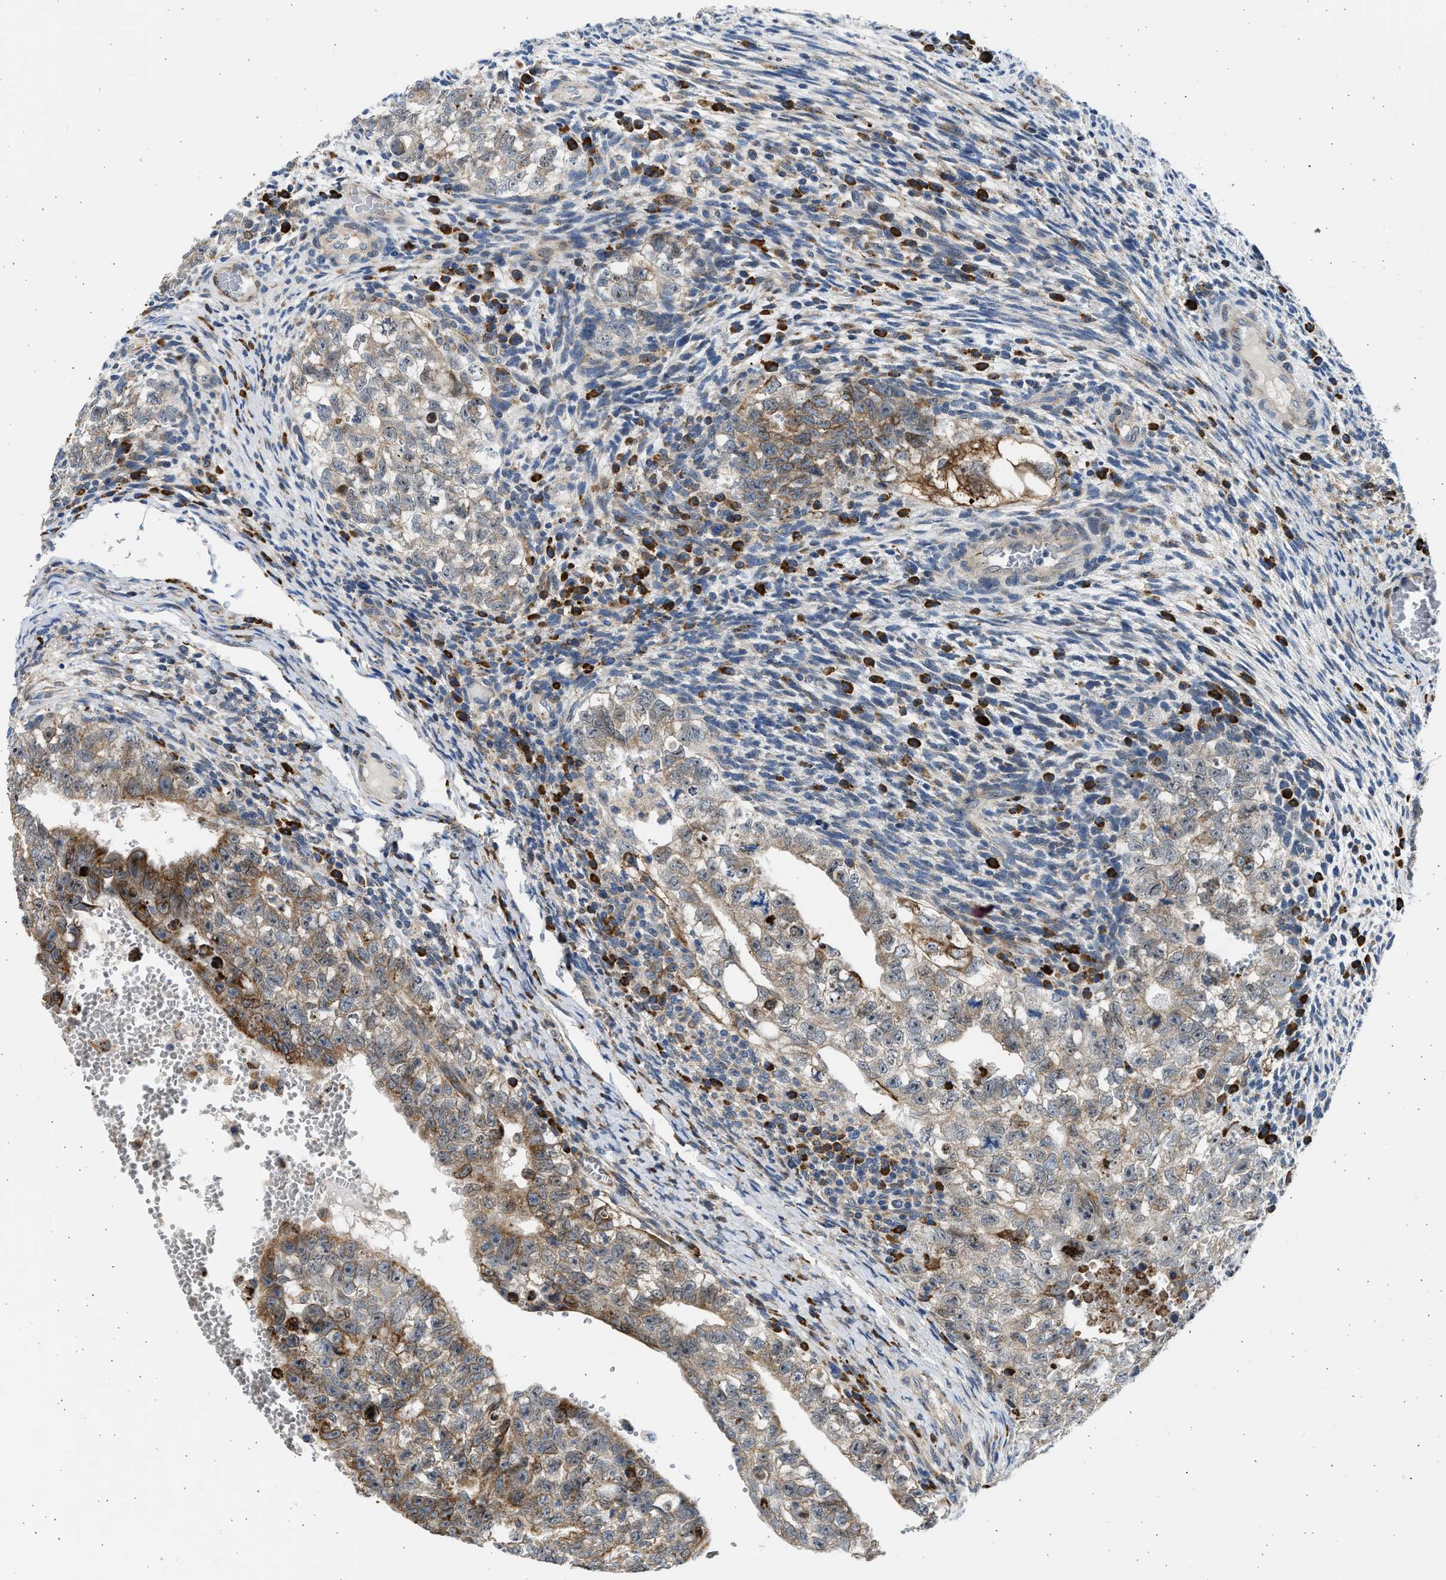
{"staining": {"intensity": "moderate", "quantity": "<25%", "location": "cytoplasmic/membranous"}, "tissue": "testis cancer", "cell_type": "Tumor cells", "image_type": "cancer", "snomed": [{"axis": "morphology", "description": "Seminoma, NOS"}, {"axis": "morphology", "description": "Carcinoma, Embryonal, NOS"}, {"axis": "topography", "description": "Testis"}], "caption": "Immunohistochemistry (IHC) histopathology image of seminoma (testis) stained for a protein (brown), which exhibits low levels of moderate cytoplasmic/membranous staining in about <25% of tumor cells.", "gene": "PLD2", "patient": {"sex": "male", "age": 38}}